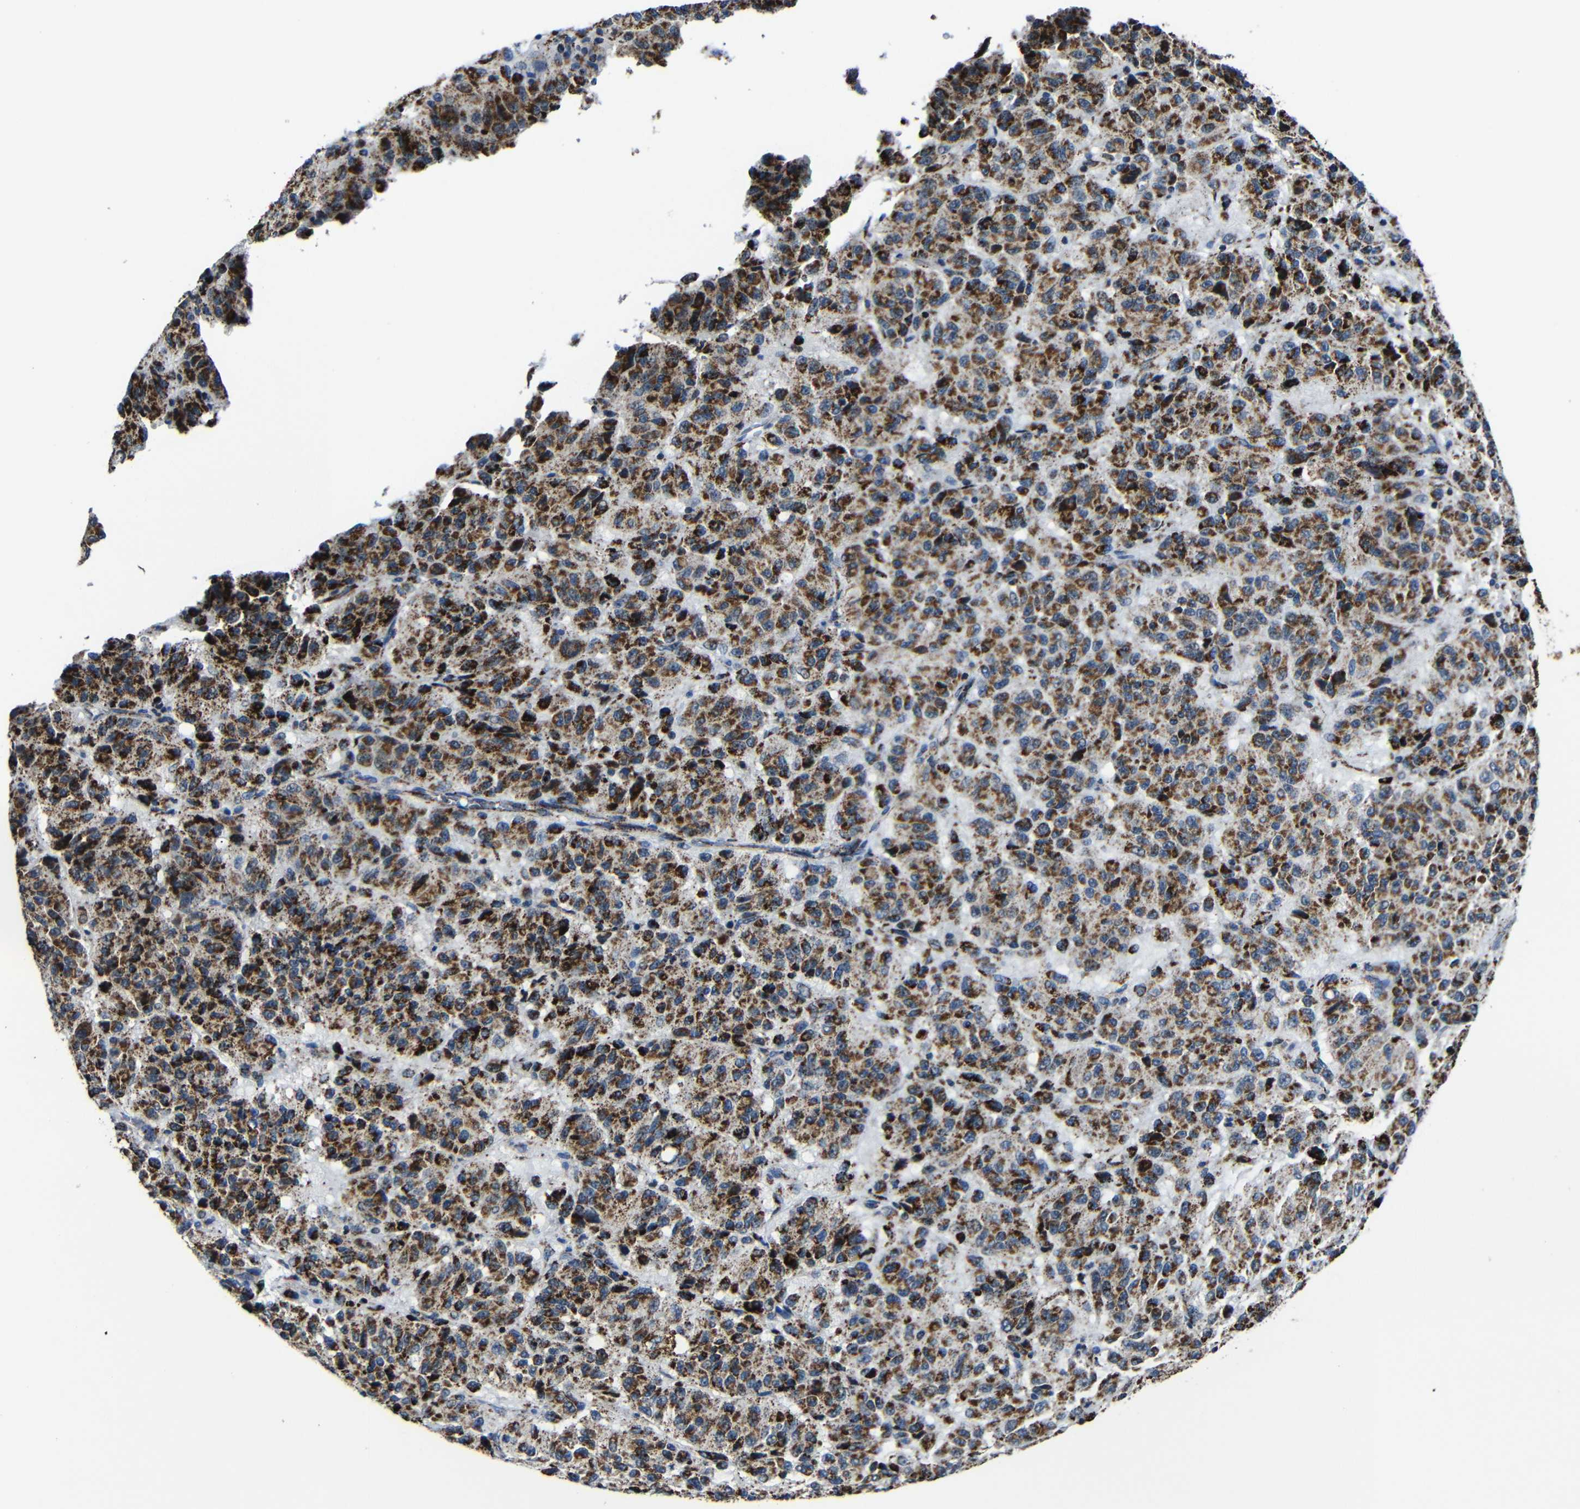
{"staining": {"intensity": "moderate", "quantity": ">75%", "location": "cytoplasmic/membranous"}, "tissue": "melanoma", "cell_type": "Tumor cells", "image_type": "cancer", "snomed": [{"axis": "morphology", "description": "Malignant melanoma, Metastatic site"}, {"axis": "topography", "description": "Lung"}], "caption": "This micrograph exhibits malignant melanoma (metastatic site) stained with IHC to label a protein in brown. The cytoplasmic/membranous of tumor cells show moderate positivity for the protein. Nuclei are counter-stained blue.", "gene": "CA5B", "patient": {"sex": "male", "age": 64}}